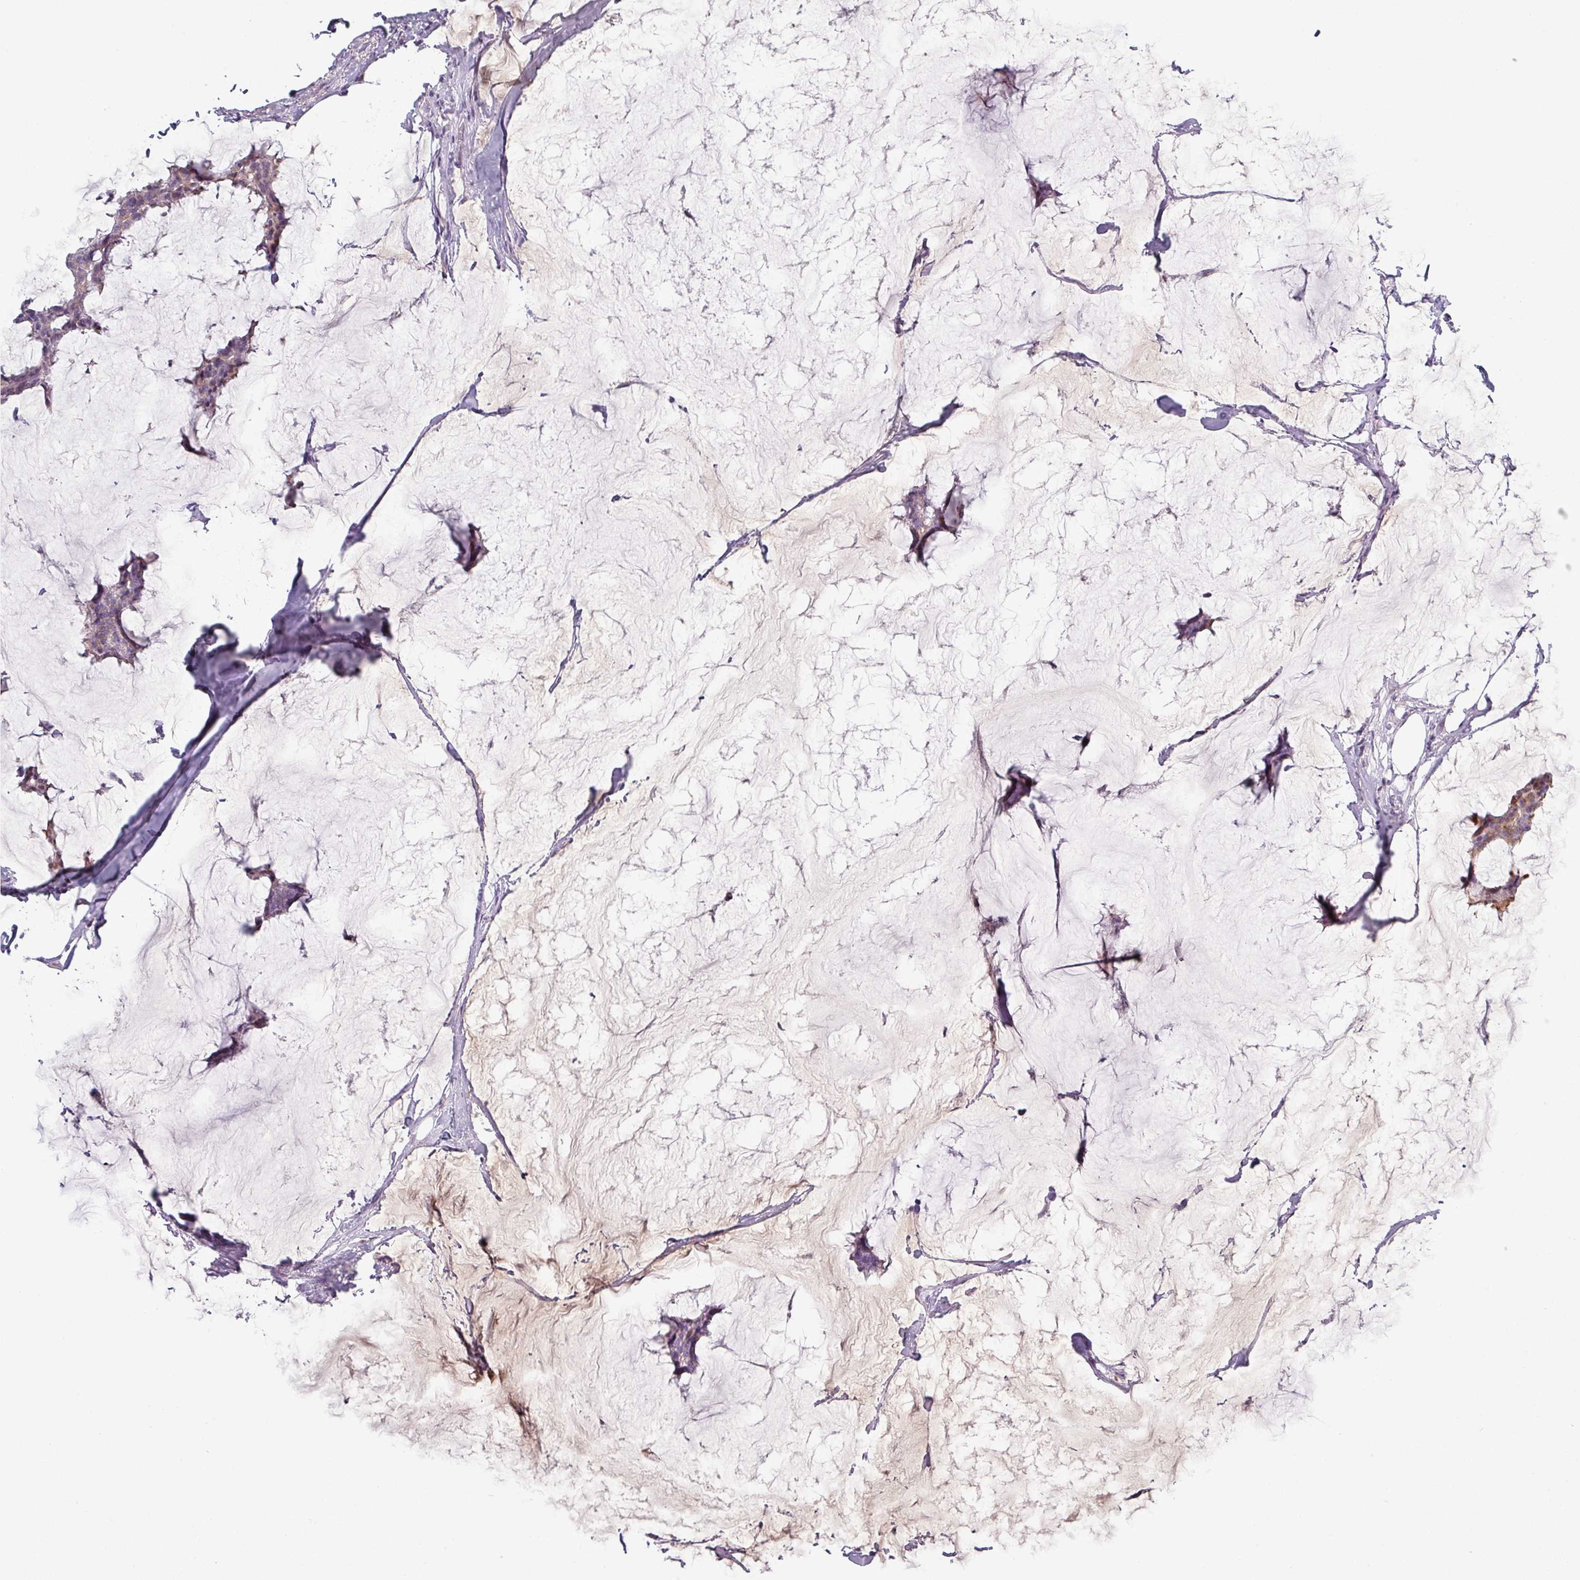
{"staining": {"intensity": "weak", "quantity": "25%-75%", "location": "cytoplasmic/membranous"}, "tissue": "breast cancer", "cell_type": "Tumor cells", "image_type": "cancer", "snomed": [{"axis": "morphology", "description": "Duct carcinoma"}, {"axis": "topography", "description": "Breast"}], "caption": "This histopathology image shows immunohistochemistry staining of human breast intraductal carcinoma, with low weak cytoplasmic/membranous staining in approximately 25%-75% of tumor cells.", "gene": "SLC26A9", "patient": {"sex": "female", "age": 93}}